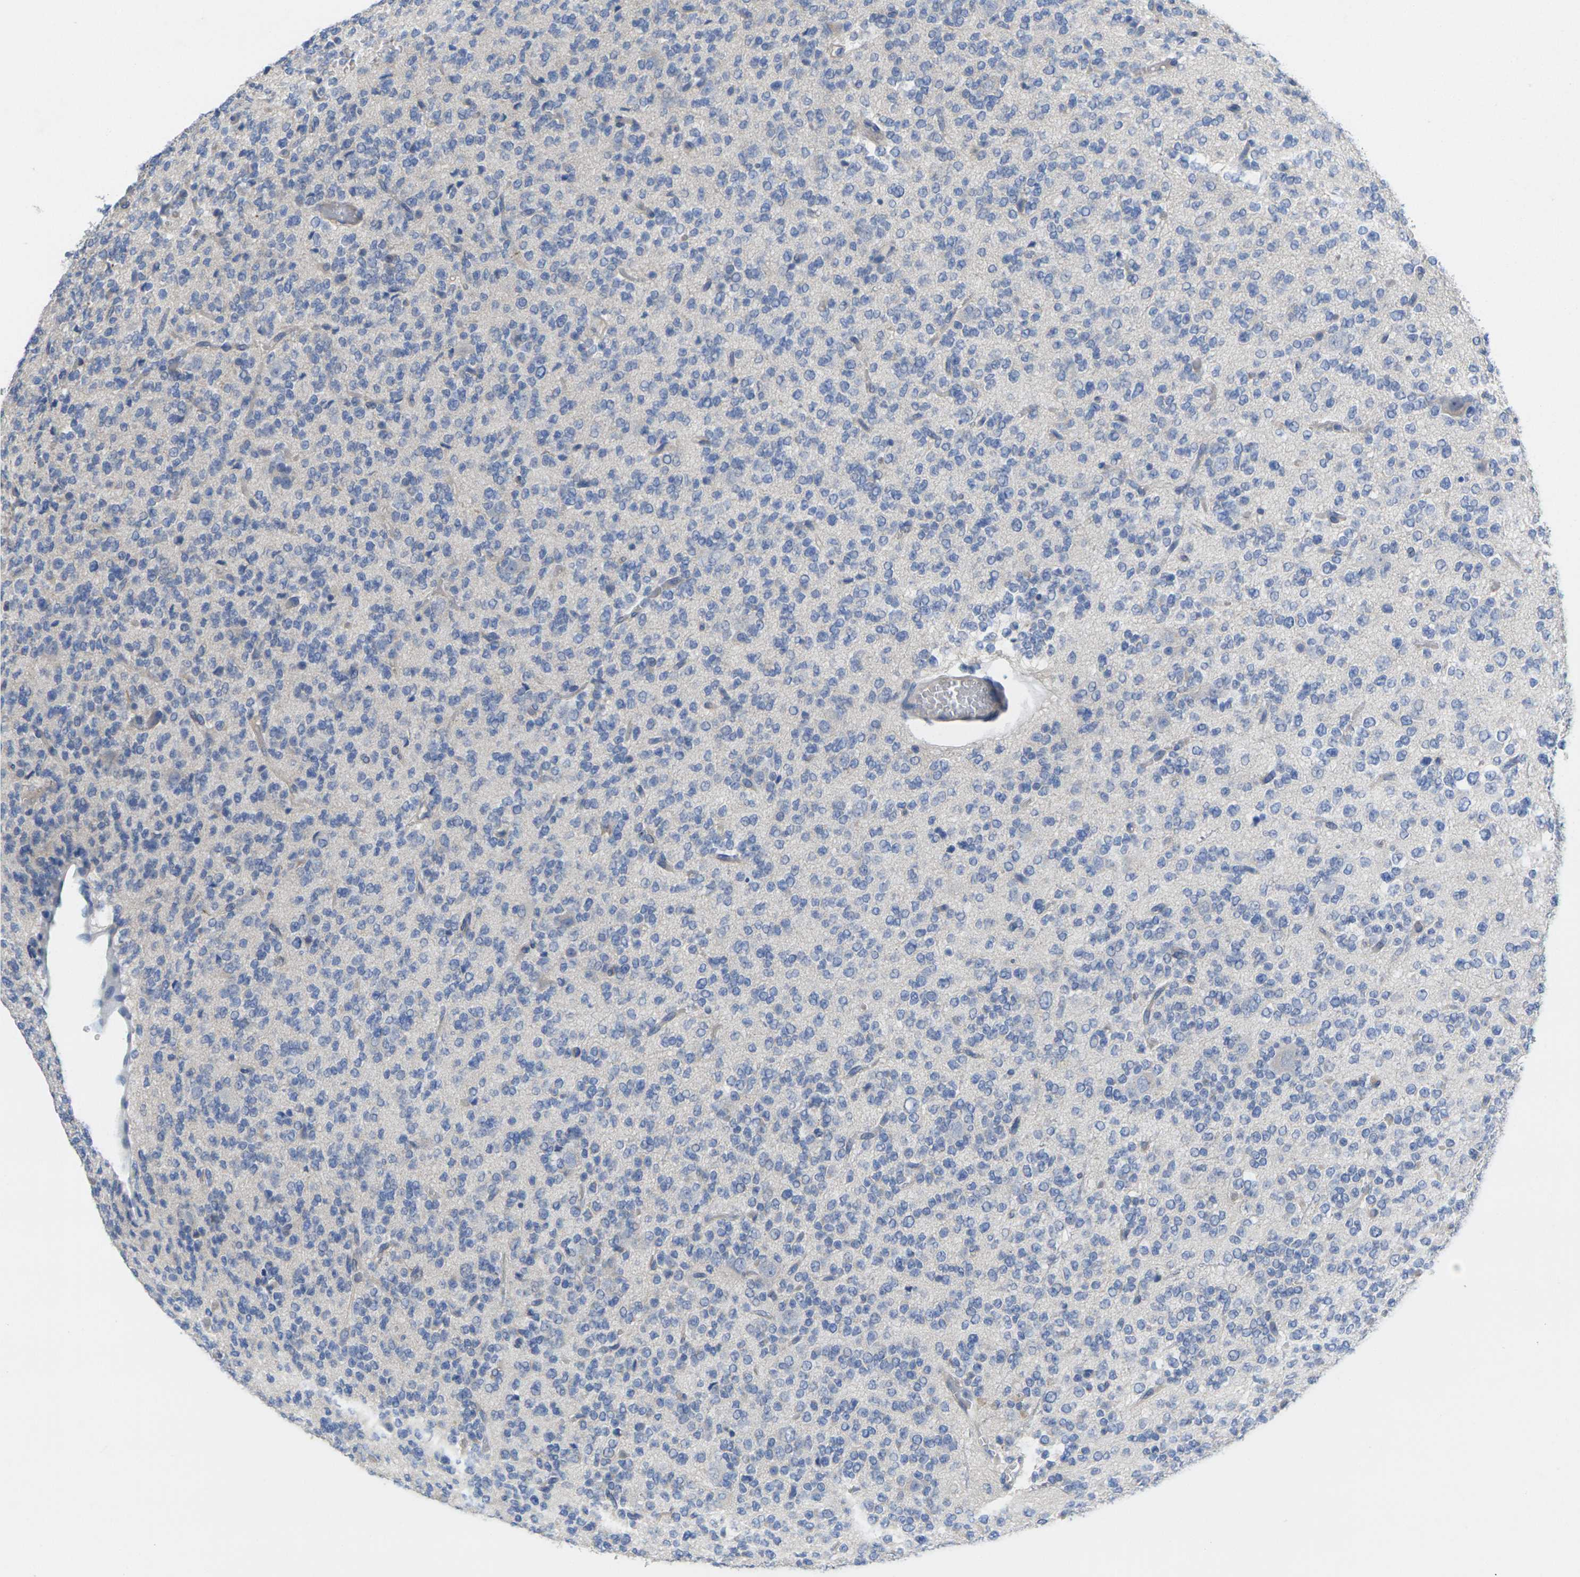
{"staining": {"intensity": "negative", "quantity": "none", "location": "none"}, "tissue": "glioma", "cell_type": "Tumor cells", "image_type": "cancer", "snomed": [{"axis": "morphology", "description": "Glioma, malignant, Low grade"}, {"axis": "topography", "description": "Brain"}], "caption": "The image shows no significant expression in tumor cells of malignant glioma (low-grade). (DAB IHC with hematoxylin counter stain).", "gene": "TNNI3", "patient": {"sex": "male", "age": 38}}